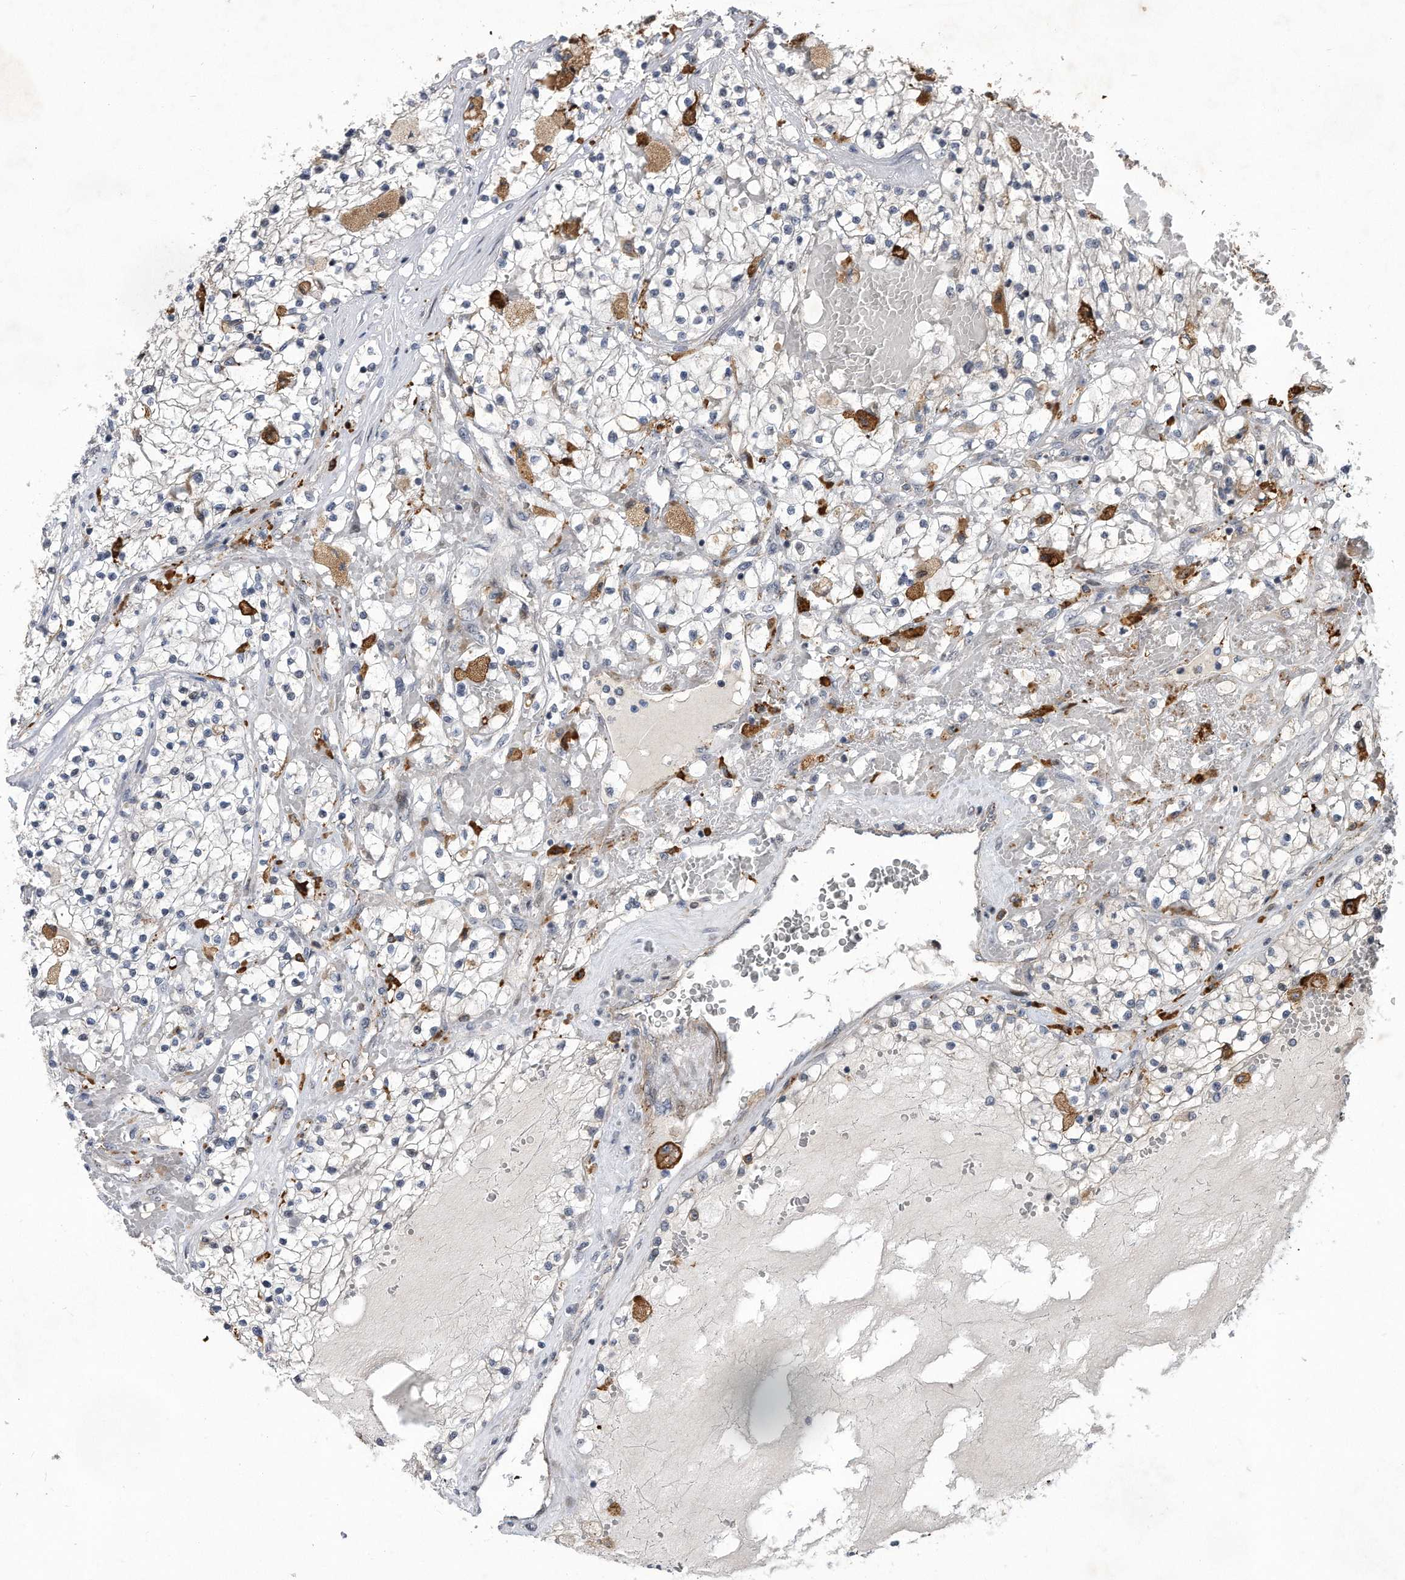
{"staining": {"intensity": "negative", "quantity": "none", "location": "none"}, "tissue": "renal cancer", "cell_type": "Tumor cells", "image_type": "cancer", "snomed": [{"axis": "morphology", "description": "Normal tissue, NOS"}, {"axis": "morphology", "description": "Adenocarcinoma, NOS"}, {"axis": "topography", "description": "Kidney"}], "caption": "Tumor cells show no significant protein positivity in adenocarcinoma (renal).", "gene": "PGBD2", "patient": {"sex": "male", "age": 68}}